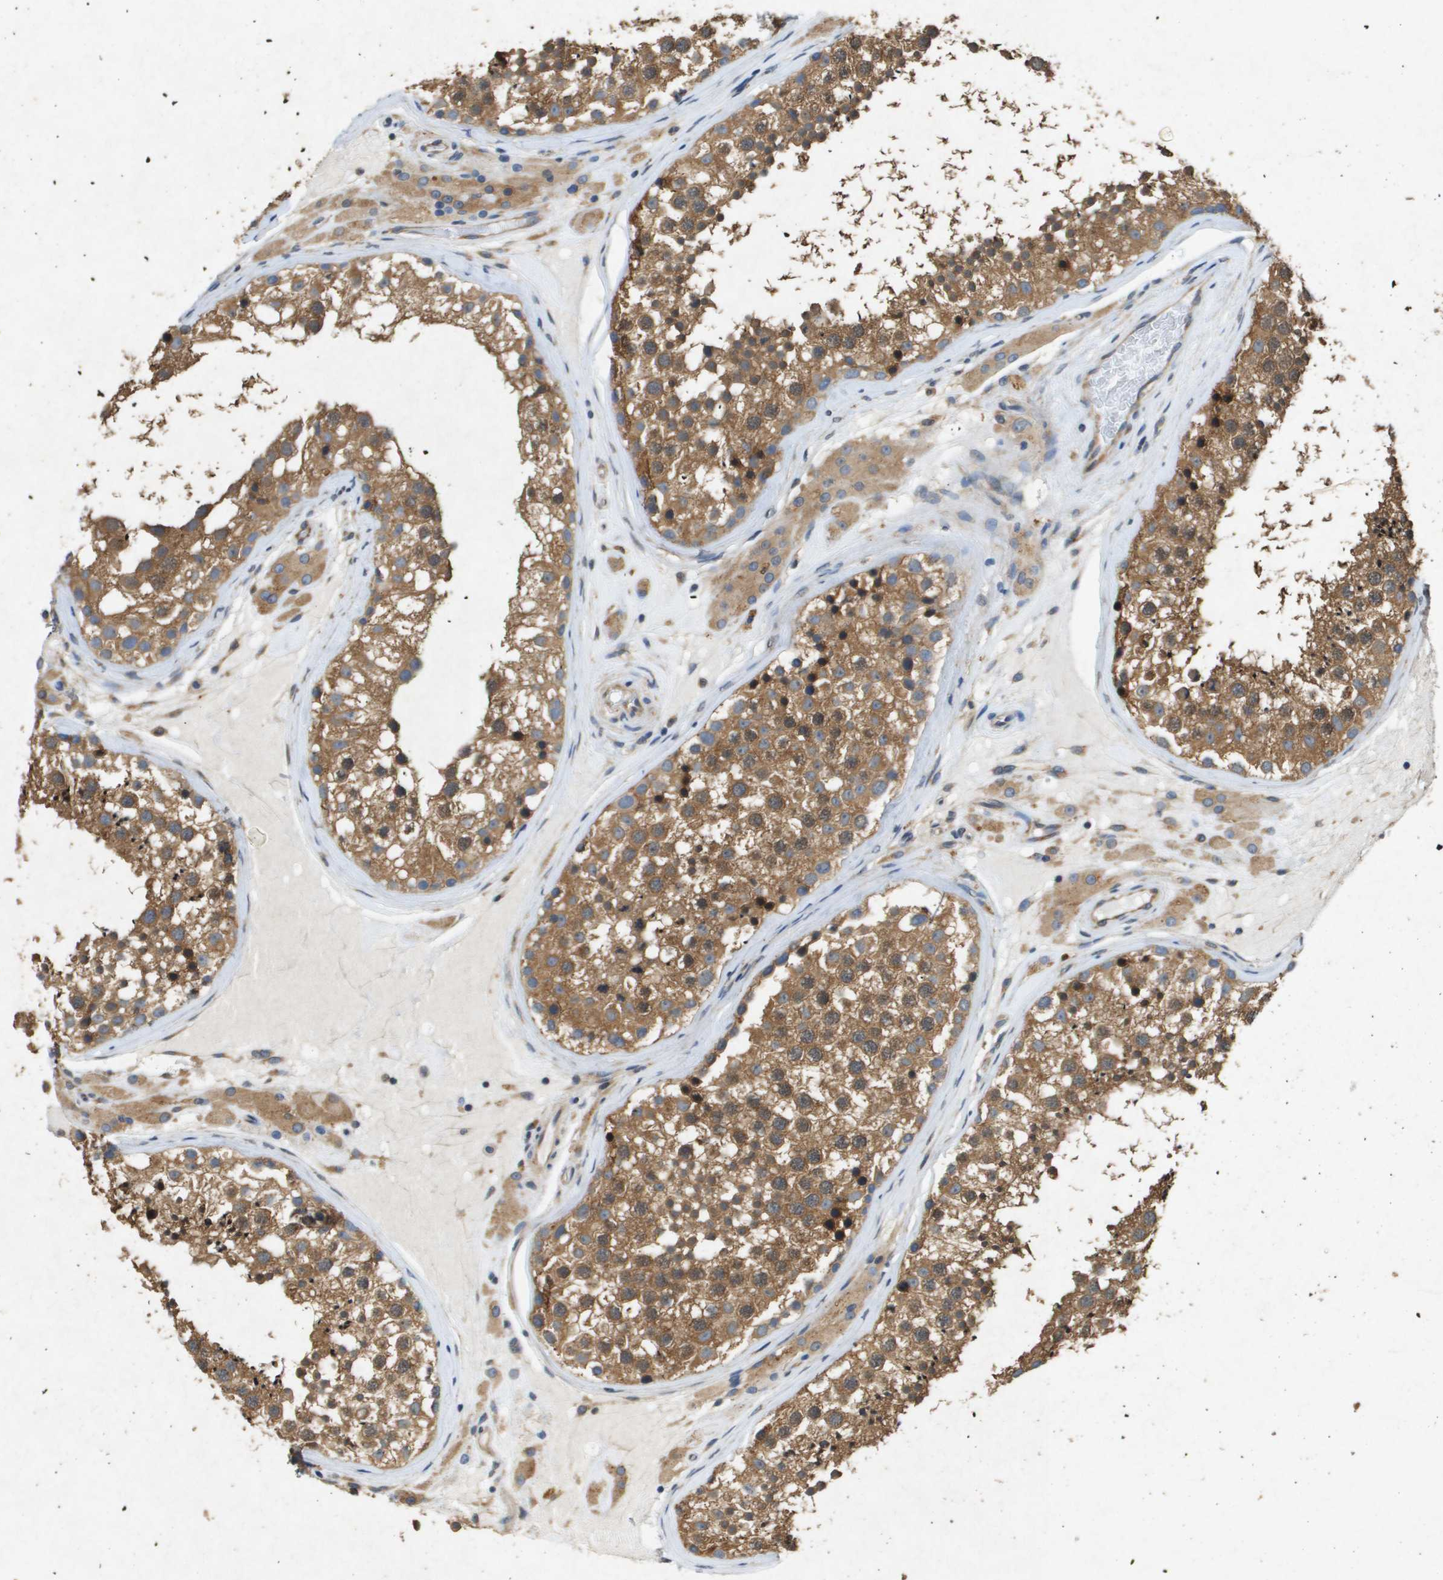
{"staining": {"intensity": "moderate", "quantity": ">75%", "location": "cytoplasmic/membranous"}, "tissue": "testis", "cell_type": "Cells in seminiferous ducts", "image_type": "normal", "snomed": [{"axis": "morphology", "description": "Normal tissue, NOS"}, {"axis": "topography", "description": "Testis"}], "caption": "Immunohistochemistry (IHC) staining of unremarkable testis, which shows medium levels of moderate cytoplasmic/membranous positivity in about >75% of cells in seminiferous ducts indicating moderate cytoplasmic/membranous protein positivity. The staining was performed using DAB (3,3'-diaminobenzidine) (brown) for protein detection and nuclei were counterstained in hematoxylin (blue).", "gene": "PTPRT", "patient": {"sex": "male", "age": 46}}